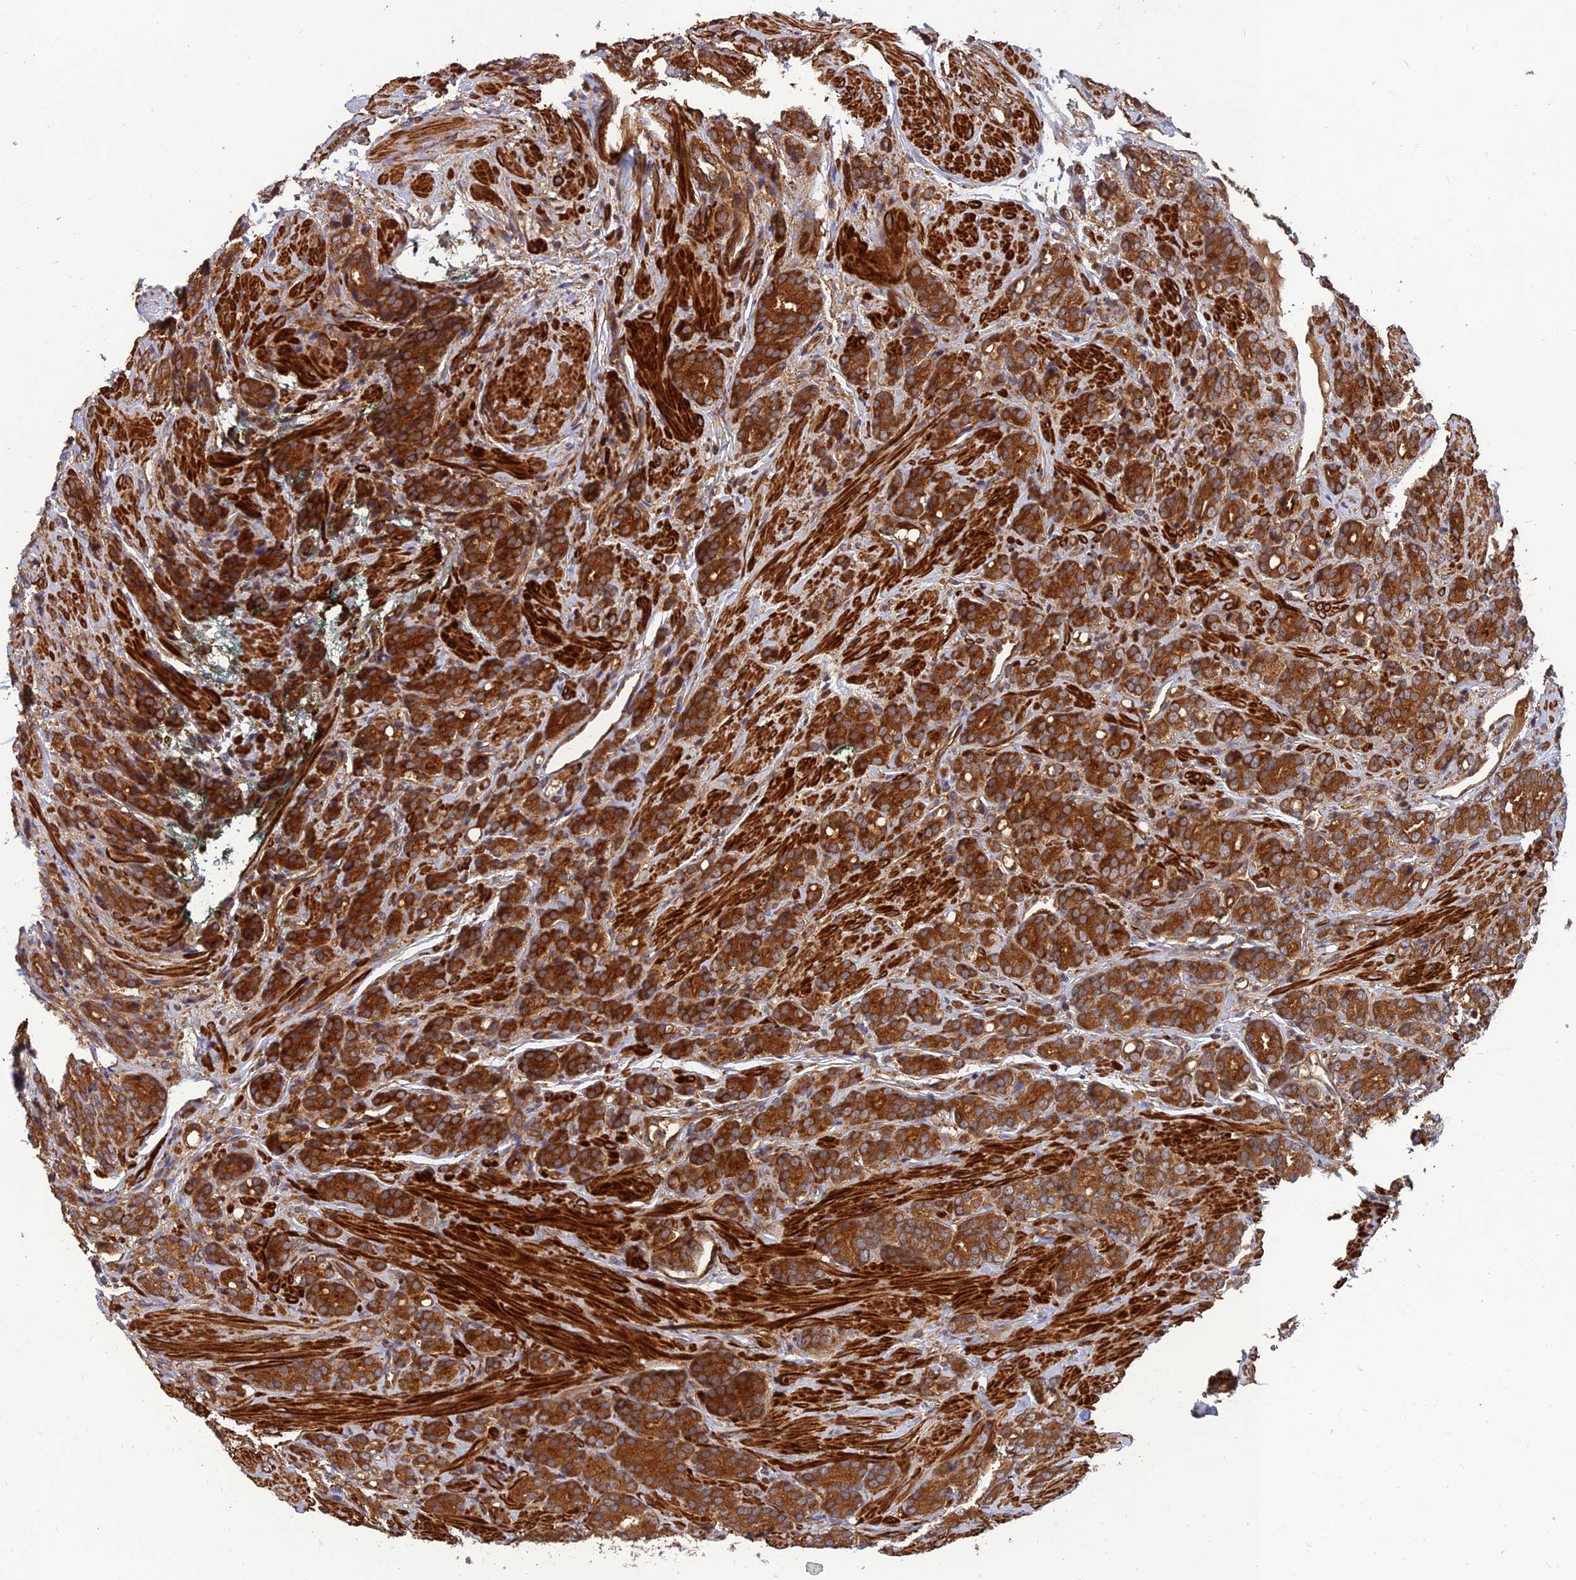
{"staining": {"intensity": "strong", "quantity": ">75%", "location": "cytoplasmic/membranous"}, "tissue": "prostate cancer", "cell_type": "Tumor cells", "image_type": "cancer", "snomed": [{"axis": "morphology", "description": "Adenocarcinoma, High grade"}, {"axis": "topography", "description": "Prostate"}], "caption": "A histopathology image of adenocarcinoma (high-grade) (prostate) stained for a protein reveals strong cytoplasmic/membranous brown staining in tumor cells. Using DAB (3,3'-diaminobenzidine) (brown) and hematoxylin (blue) stains, captured at high magnification using brightfield microscopy.", "gene": "RELCH", "patient": {"sex": "male", "age": 62}}